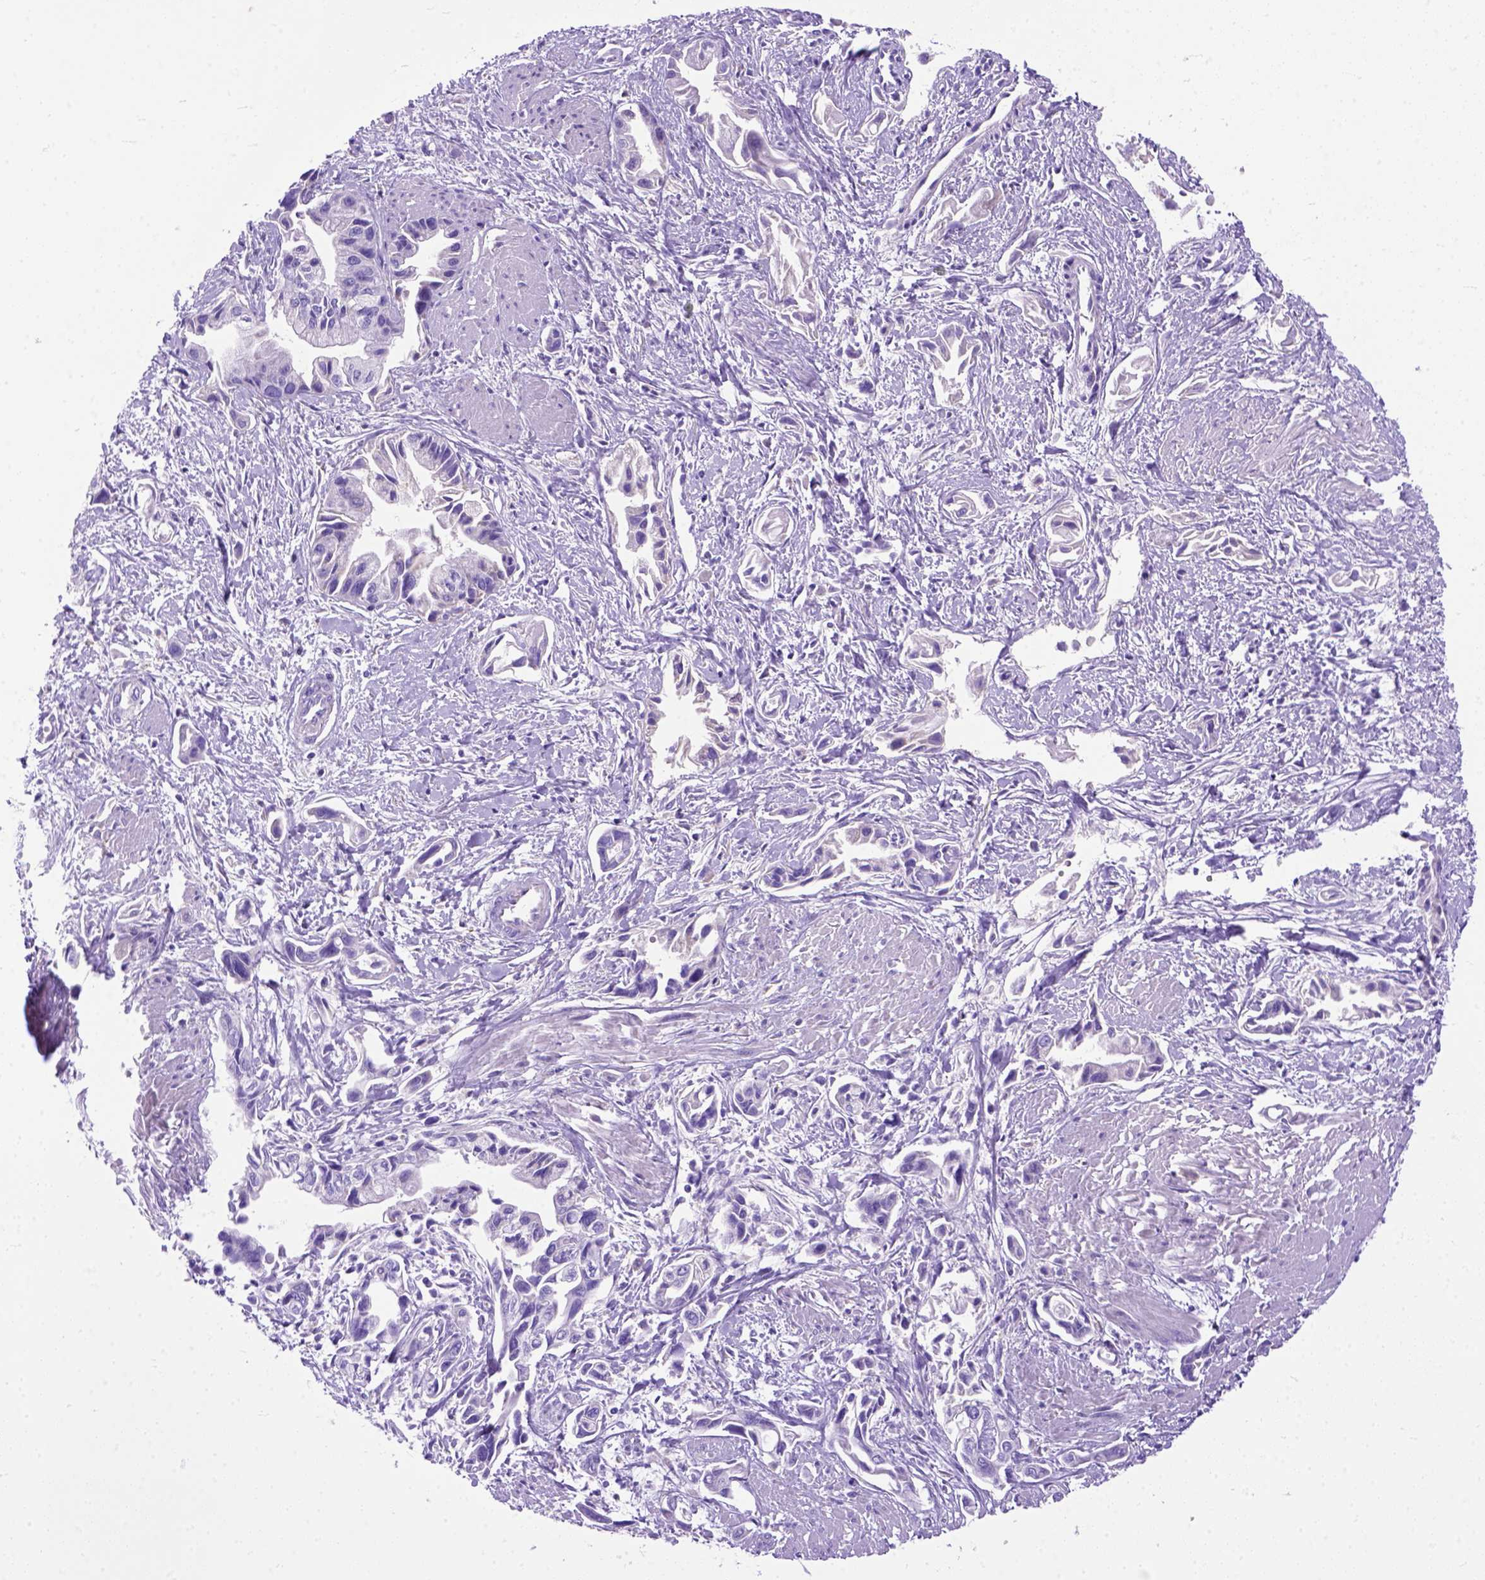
{"staining": {"intensity": "negative", "quantity": "none", "location": "none"}, "tissue": "pancreatic cancer", "cell_type": "Tumor cells", "image_type": "cancer", "snomed": [{"axis": "morphology", "description": "Adenocarcinoma, NOS"}, {"axis": "topography", "description": "Pancreas"}], "caption": "The immunohistochemistry (IHC) image has no significant staining in tumor cells of adenocarcinoma (pancreatic) tissue.", "gene": "ODAD3", "patient": {"sex": "female", "age": 61}}